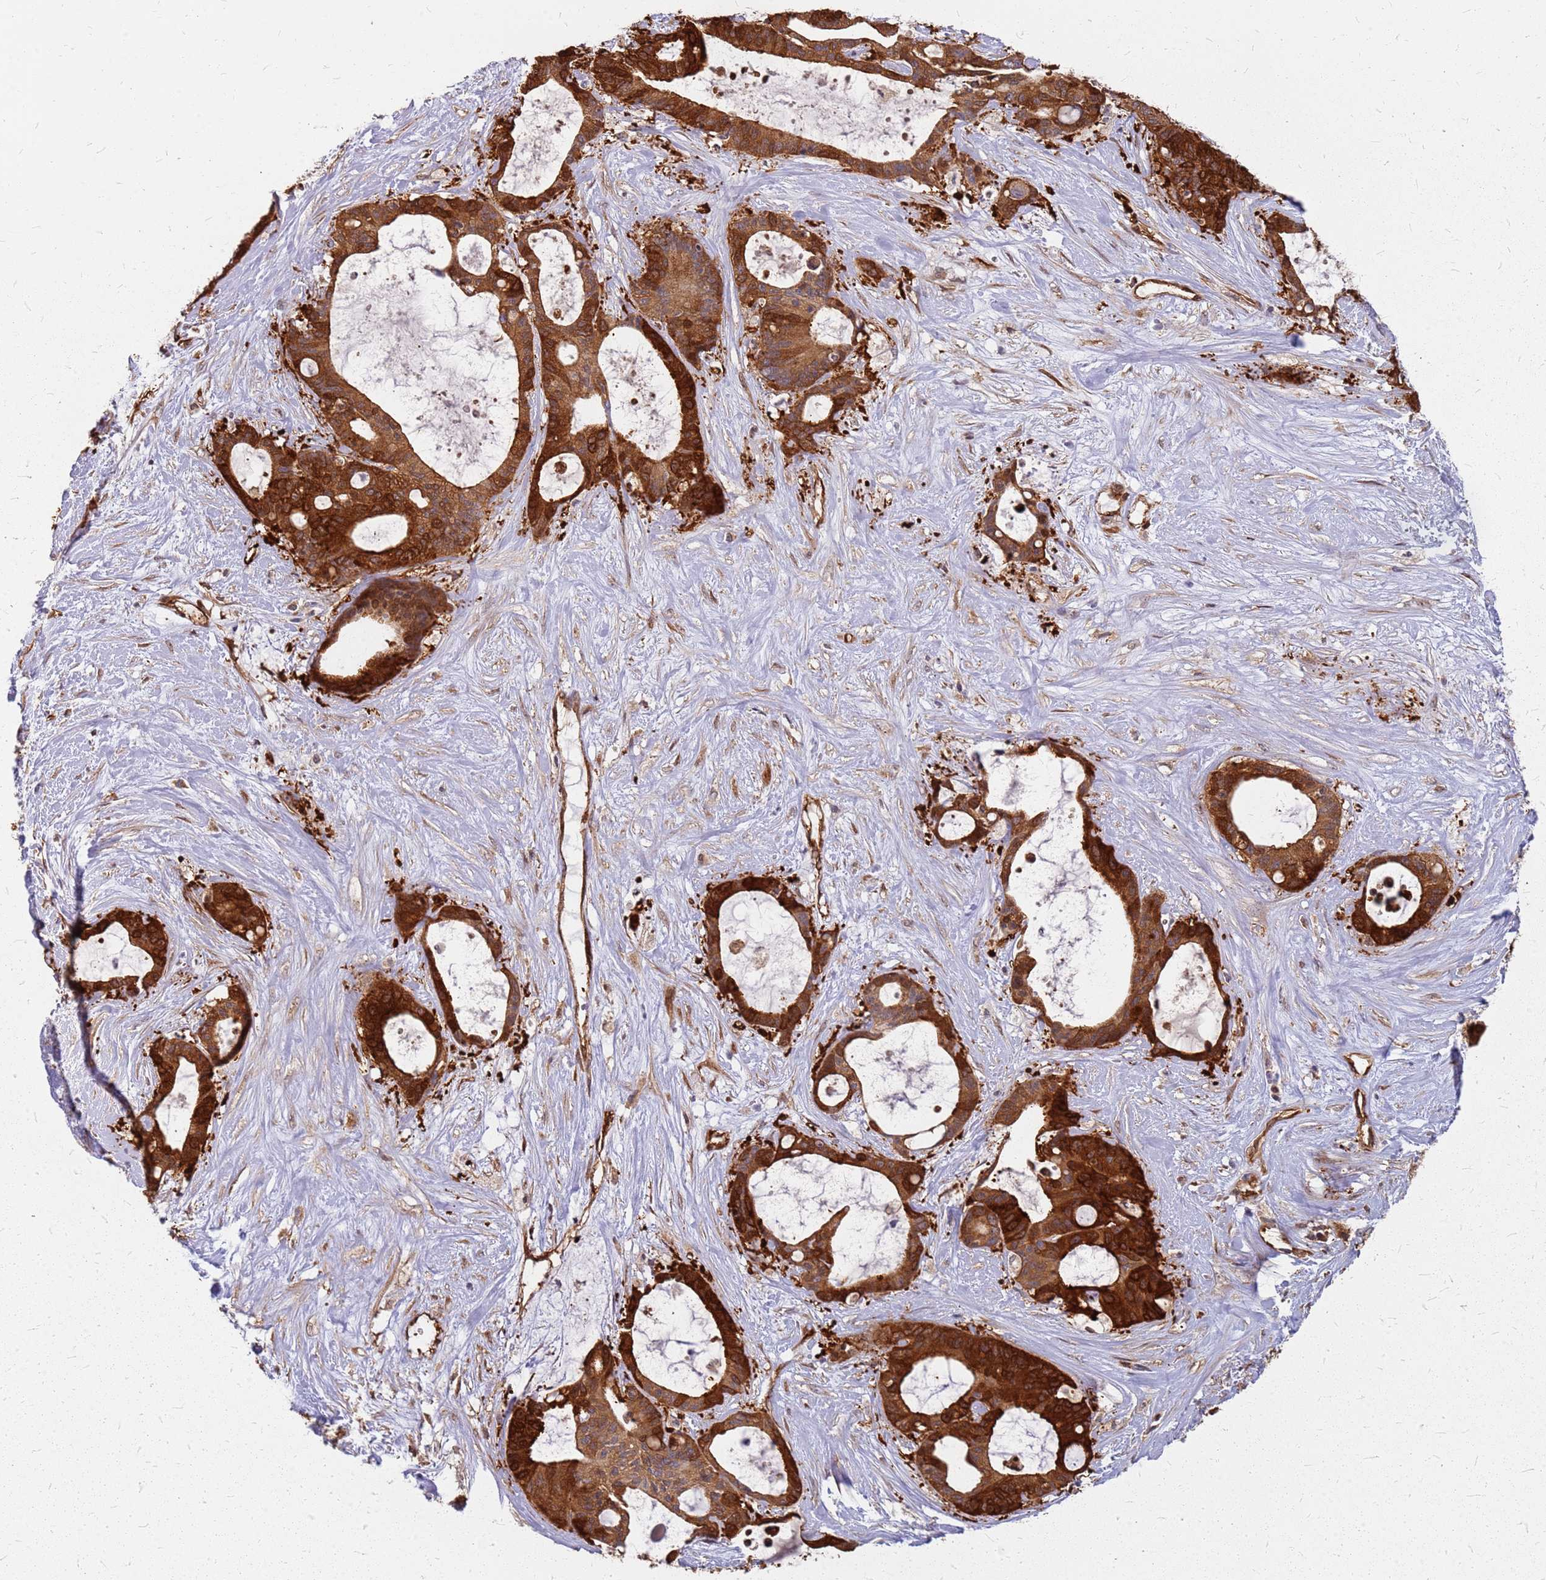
{"staining": {"intensity": "strong", "quantity": ">75%", "location": "cytoplasmic/membranous"}, "tissue": "liver cancer", "cell_type": "Tumor cells", "image_type": "cancer", "snomed": [{"axis": "morphology", "description": "Normal tissue, NOS"}, {"axis": "morphology", "description": "Cholangiocarcinoma"}, {"axis": "topography", "description": "Liver"}, {"axis": "topography", "description": "Peripheral nerve tissue"}], "caption": "Tumor cells exhibit high levels of strong cytoplasmic/membranous staining in about >75% of cells in human liver cancer (cholangiocarcinoma).", "gene": "HDX", "patient": {"sex": "female", "age": 73}}